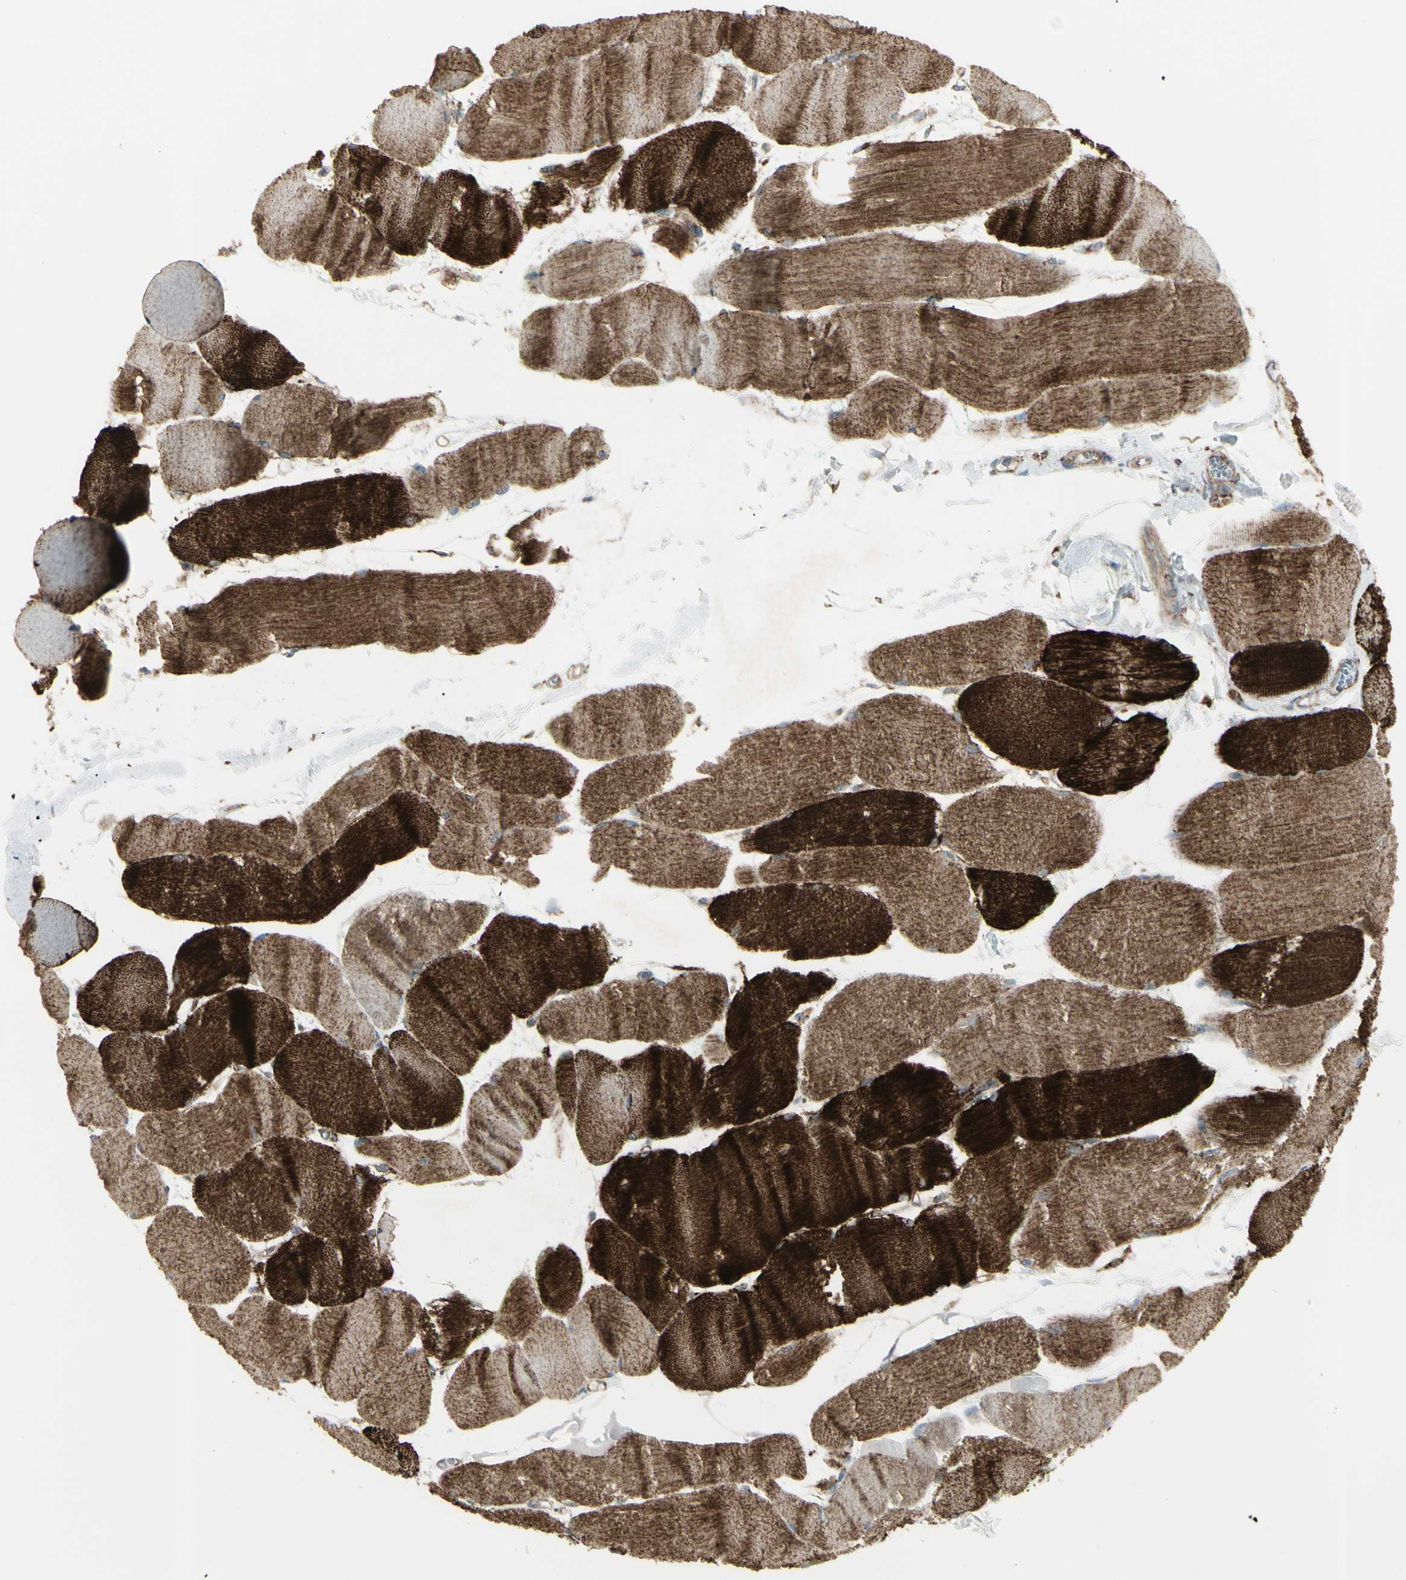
{"staining": {"intensity": "strong", "quantity": ">75%", "location": "cytoplasmic/membranous"}, "tissue": "skeletal muscle", "cell_type": "Myocytes", "image_type": "normal", "snomed": [{"axis": "morphology", "description": "Normal tissue, NOS"}, {"axis": "morphology", "description": "Squamous cell carcinoma, NOS"}, {"axis": "topography", "description": "Skeletal muscle"}], "caption": "Myocytes reveal high levels of strong cytoplasmic/membranous staining in about >75% of cells in normal skeletal muscle.", "gene": "CYB5R1", "patient": {"sex": "male", "age": 51}}